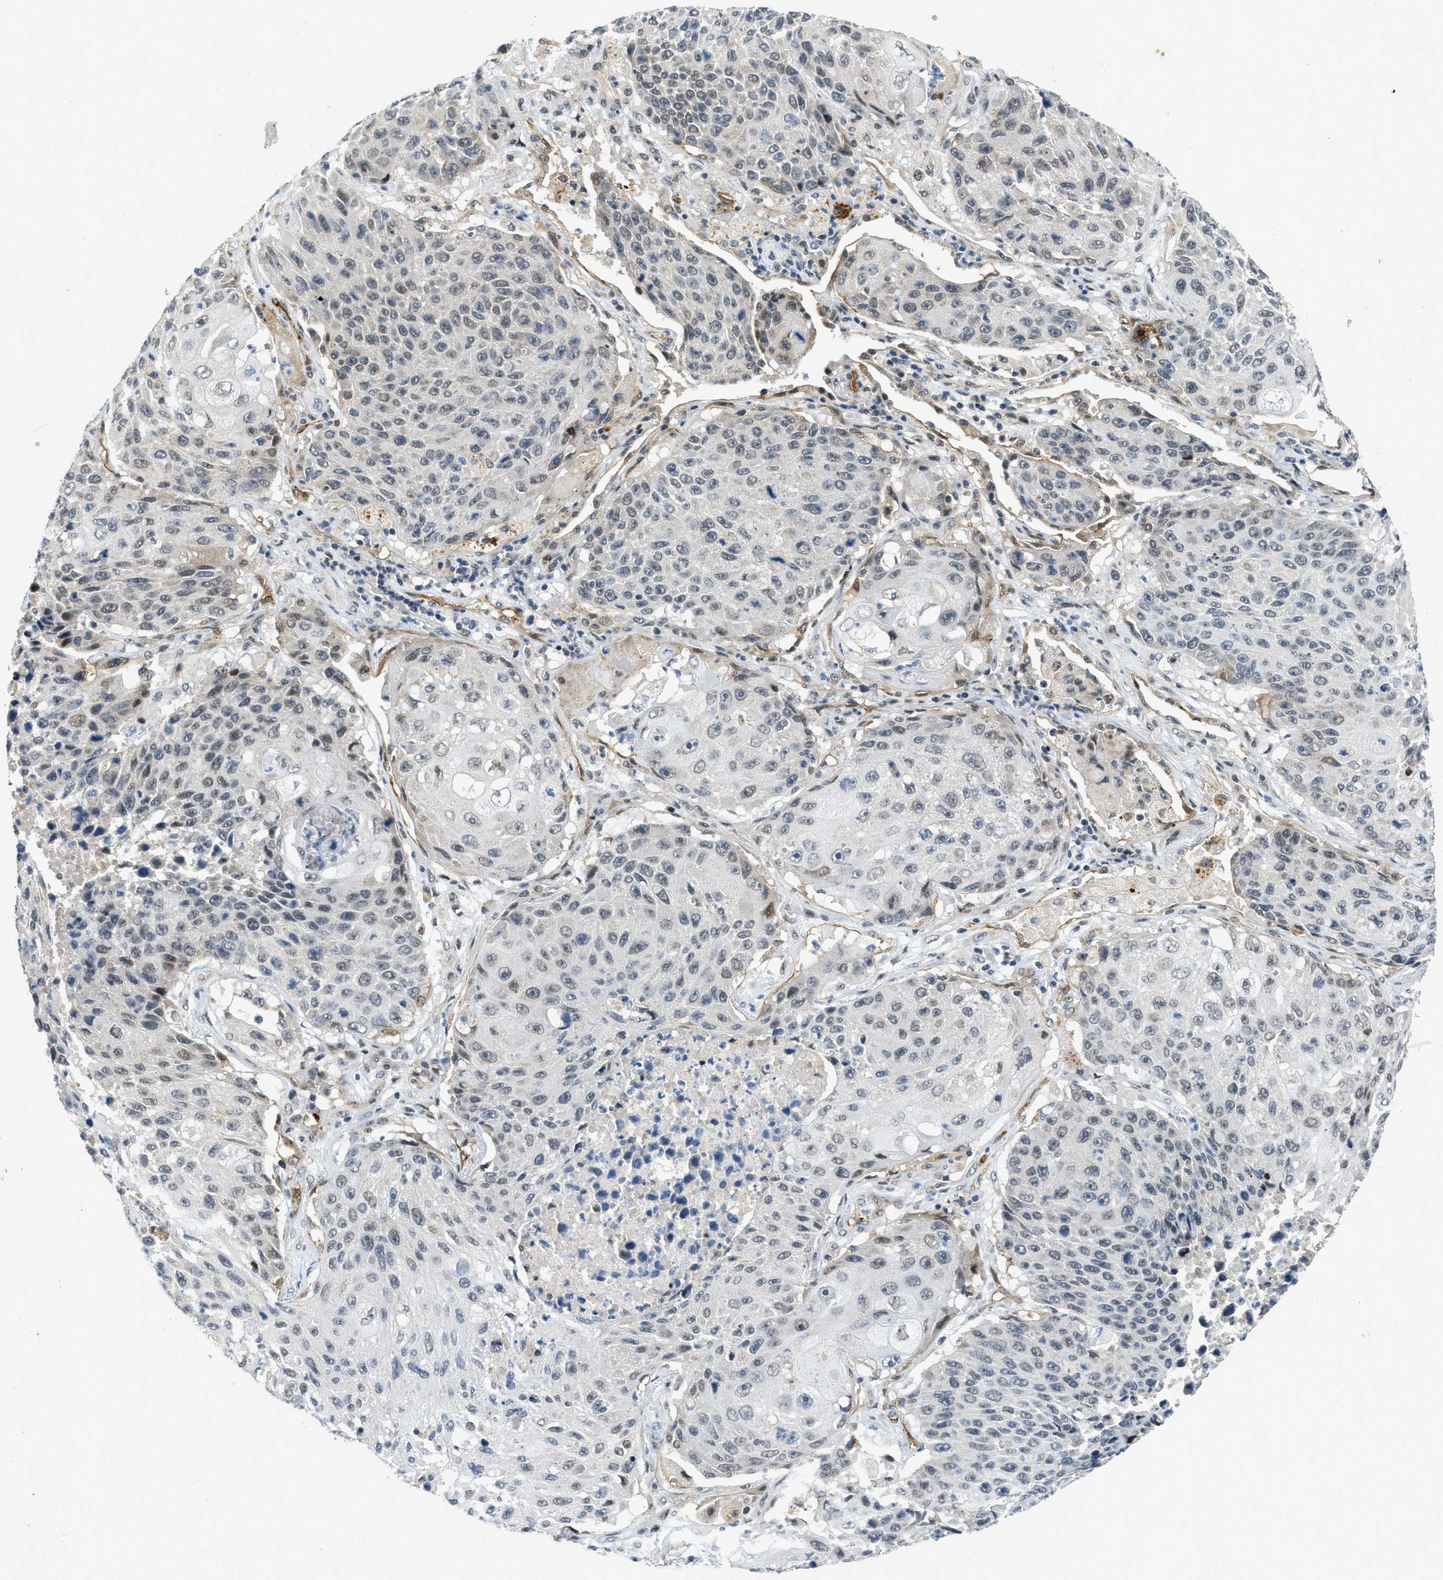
{"staining": {"intensity": "negative", "quantity": "none", "location": "none"}, "tissue": "lung cancer", "cell_type": "Tumor cells", "image_type": "cancer", "snomed": [{"axis": "morphology", "description": "Squamous cell carcinoma, NOS"}, {"axis": "topography", "description": "Lung"}], "caption": "There is no significant positivity in tumor cells of lung cancer (squamous cell carcinoma).", "gene": "SLCO2A1", "patient": {"sex": "male", "age": 61}}